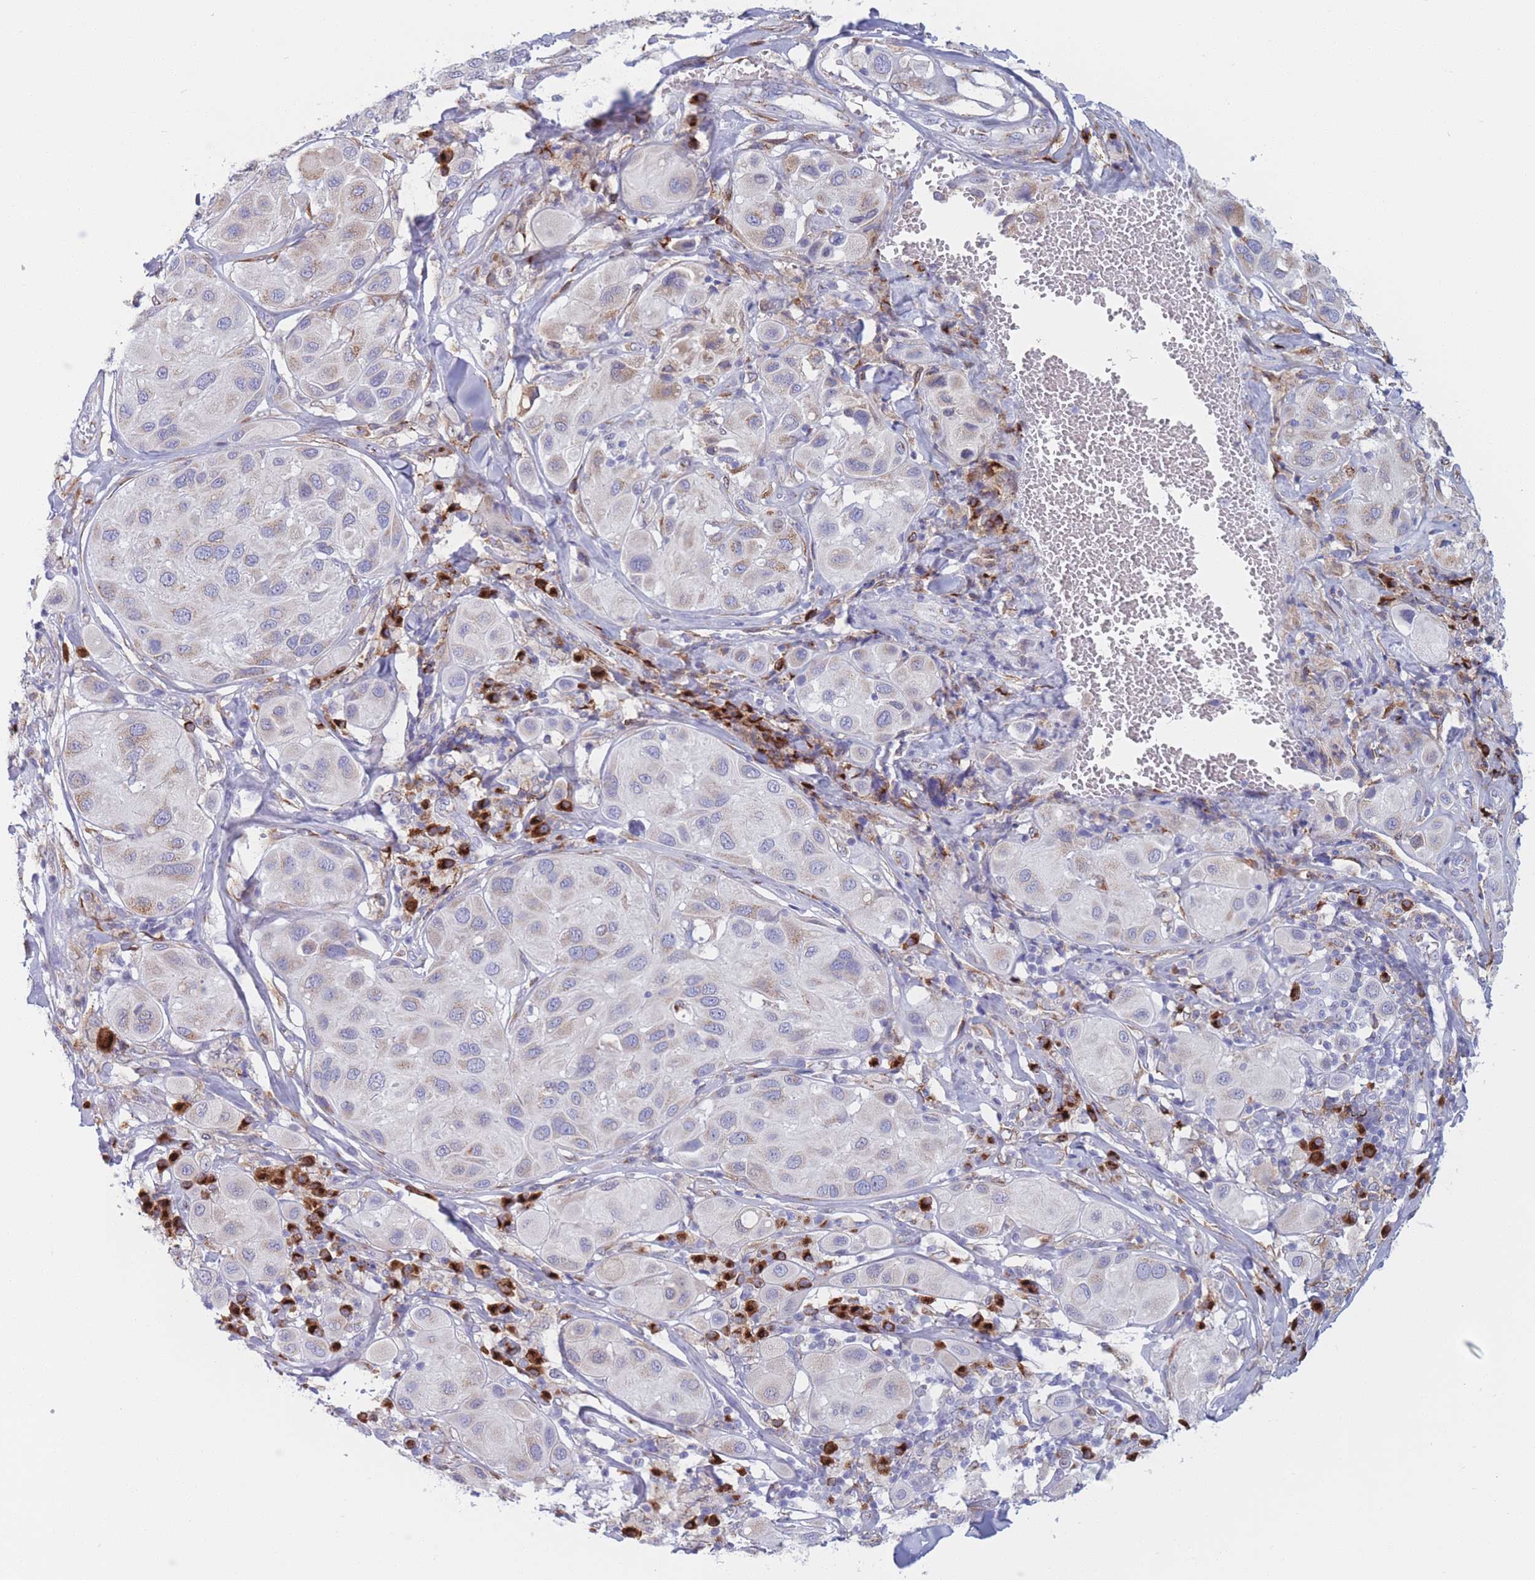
{"staining": {"intensity": "weak", "quantity": "<25%", "location": "cytoplasmic/membranous"}, "tissue": "melanoma", "cell_type": "Tumor cells", "image_type": "cancer", "snomed": [{"axis": "morphology", "description": "Malignant melanoma, Metastatic site"}, {"axis": "topography", "description": "Skin"}], "caption": "Protein analysis of melanoma reveals no significant staining in tumor cells. (DAB immunohistochemistry visualized using brightfield microscopy, high magnification).", "gene": "MRPL30", "patient": {"sex": "male", "age": 41}}